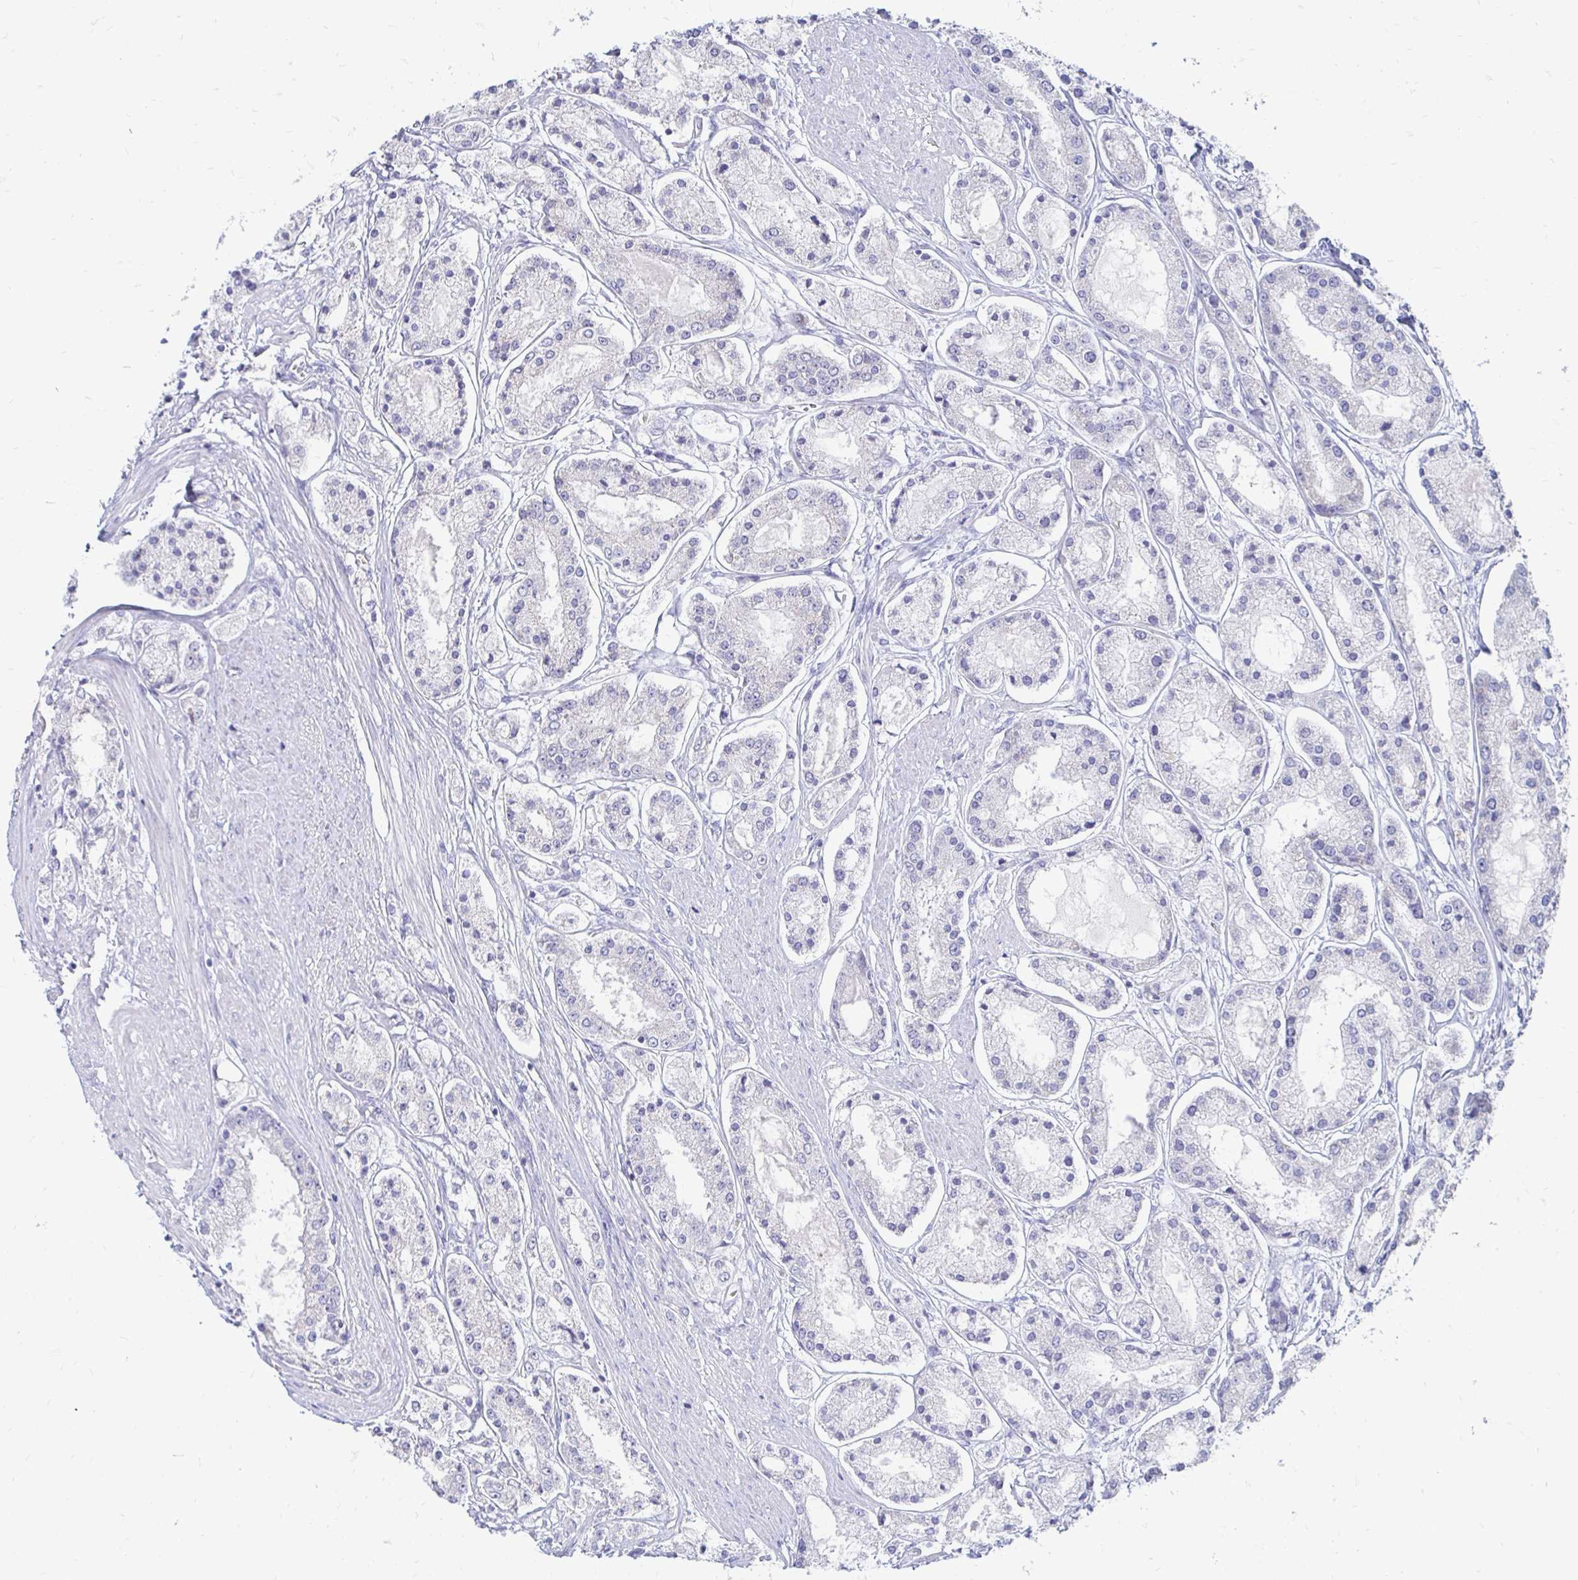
{"staining": {"intensity": "negative", "quantity": "none", "location": "none"}, "tissue": "prostate cancer", "cell_type": "Tumor cells", "image_type": "cancer", "snomed": [{"axis": "morphology", "description": "Adenocarcinoma, High grade"}, {"axis": "topography", "description": "Prostate"}], "caption": "Tumor cells are negative for protein expression in human high-grade adenocarcinoma (prostate).", "gene": "PEG10", "patient": {"sex": "male", "age": 66}}